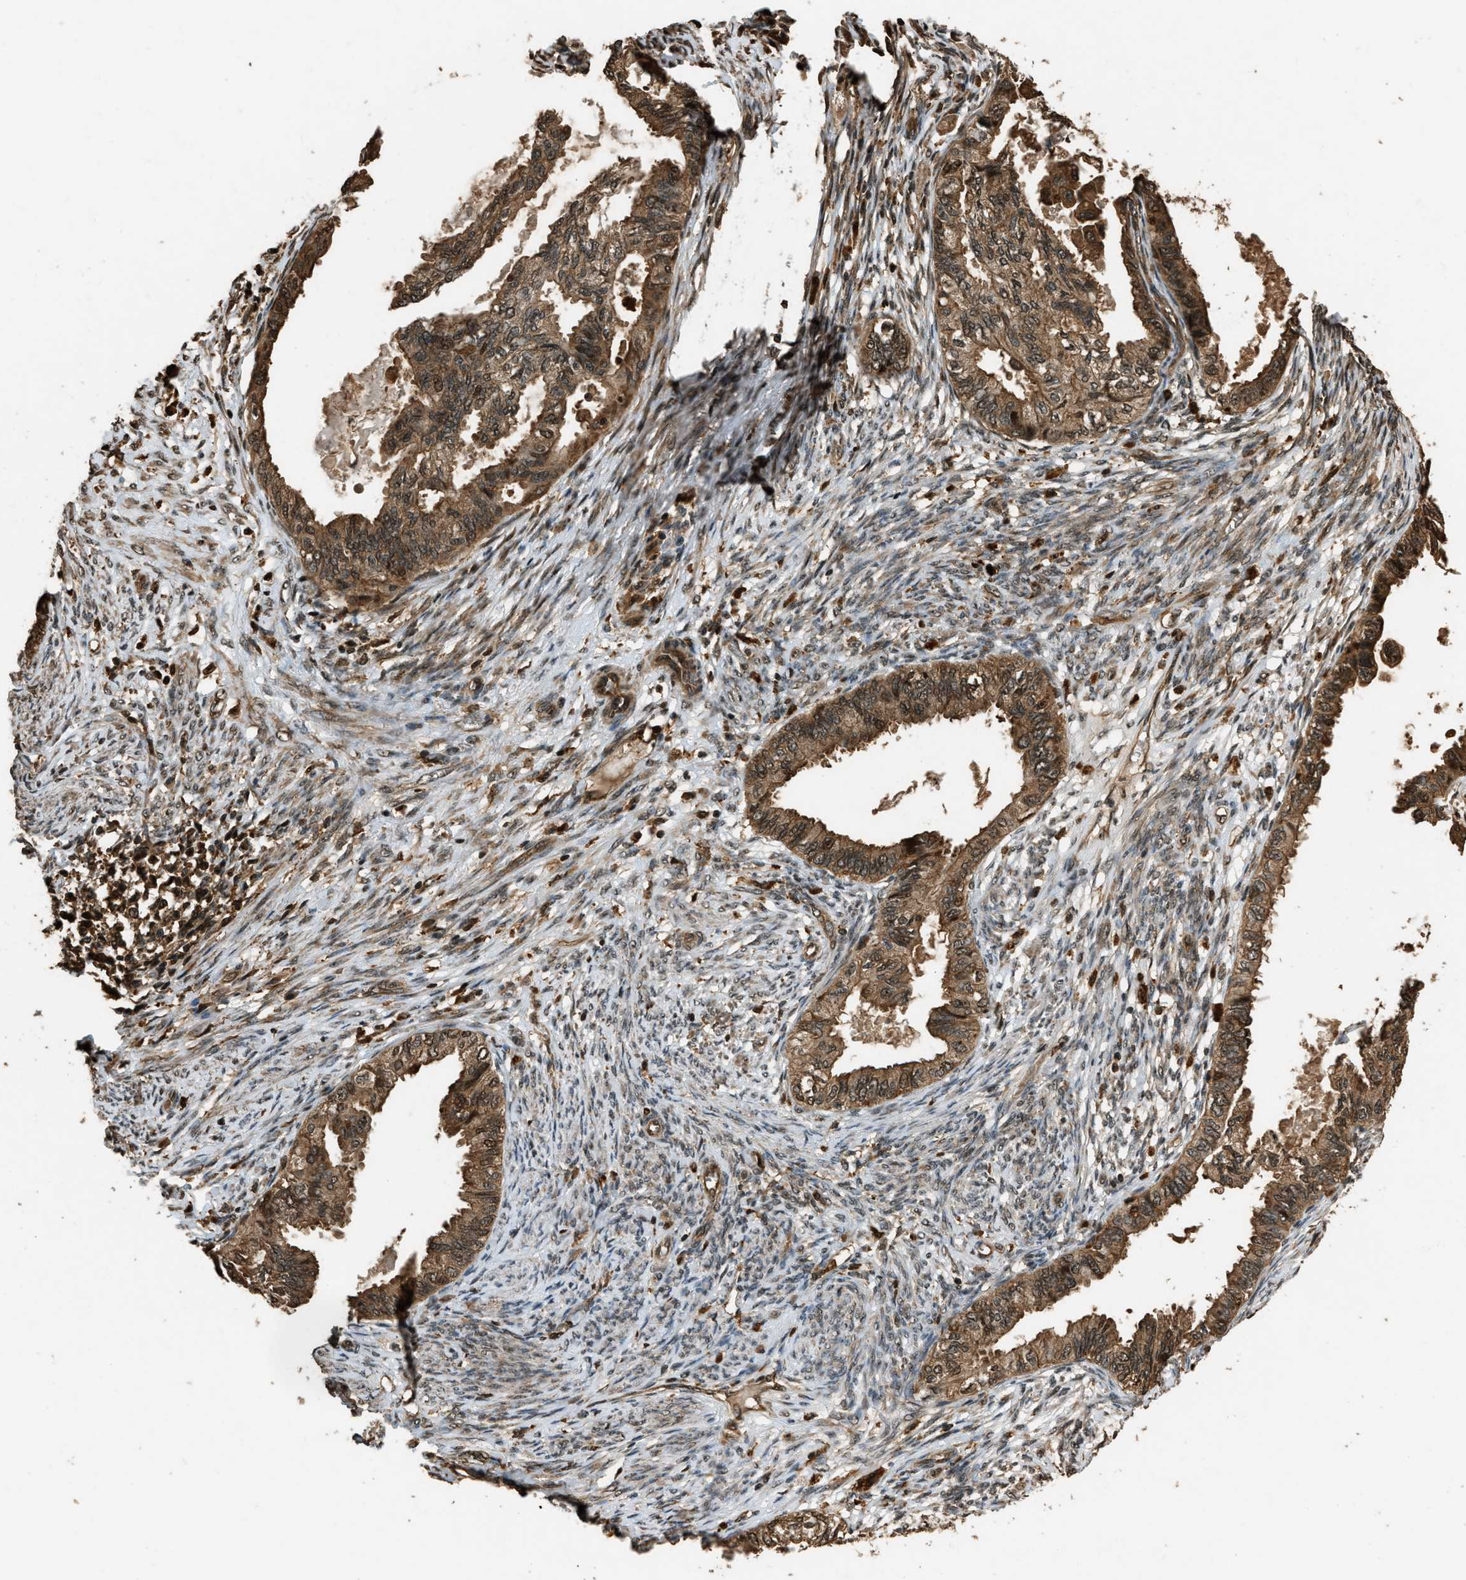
{"staining": {"intensity": "moderate", "quantity": ">75%", "location": "cytoplasmic/membranous"}, "tissue": "cervical cancer", "cell_type": "Tumor cells", "image_type": "cancer", "snomed": [{"axis": "morphology", "description": "Normal tissue, NOS"}, {"axis": "morphology", "description": "Adenocarcinoma, NOS"}, {"axis": "topography", "description": "Cervix"}, {"axis": "topography", "description": "Endometrium"}], "caption": "Human cervical cancer stained with a protein marker demonstrates moderate staining in tumor cells.", "gene": "RAP2A", "patient": {"sex": "female", "age": 86}}